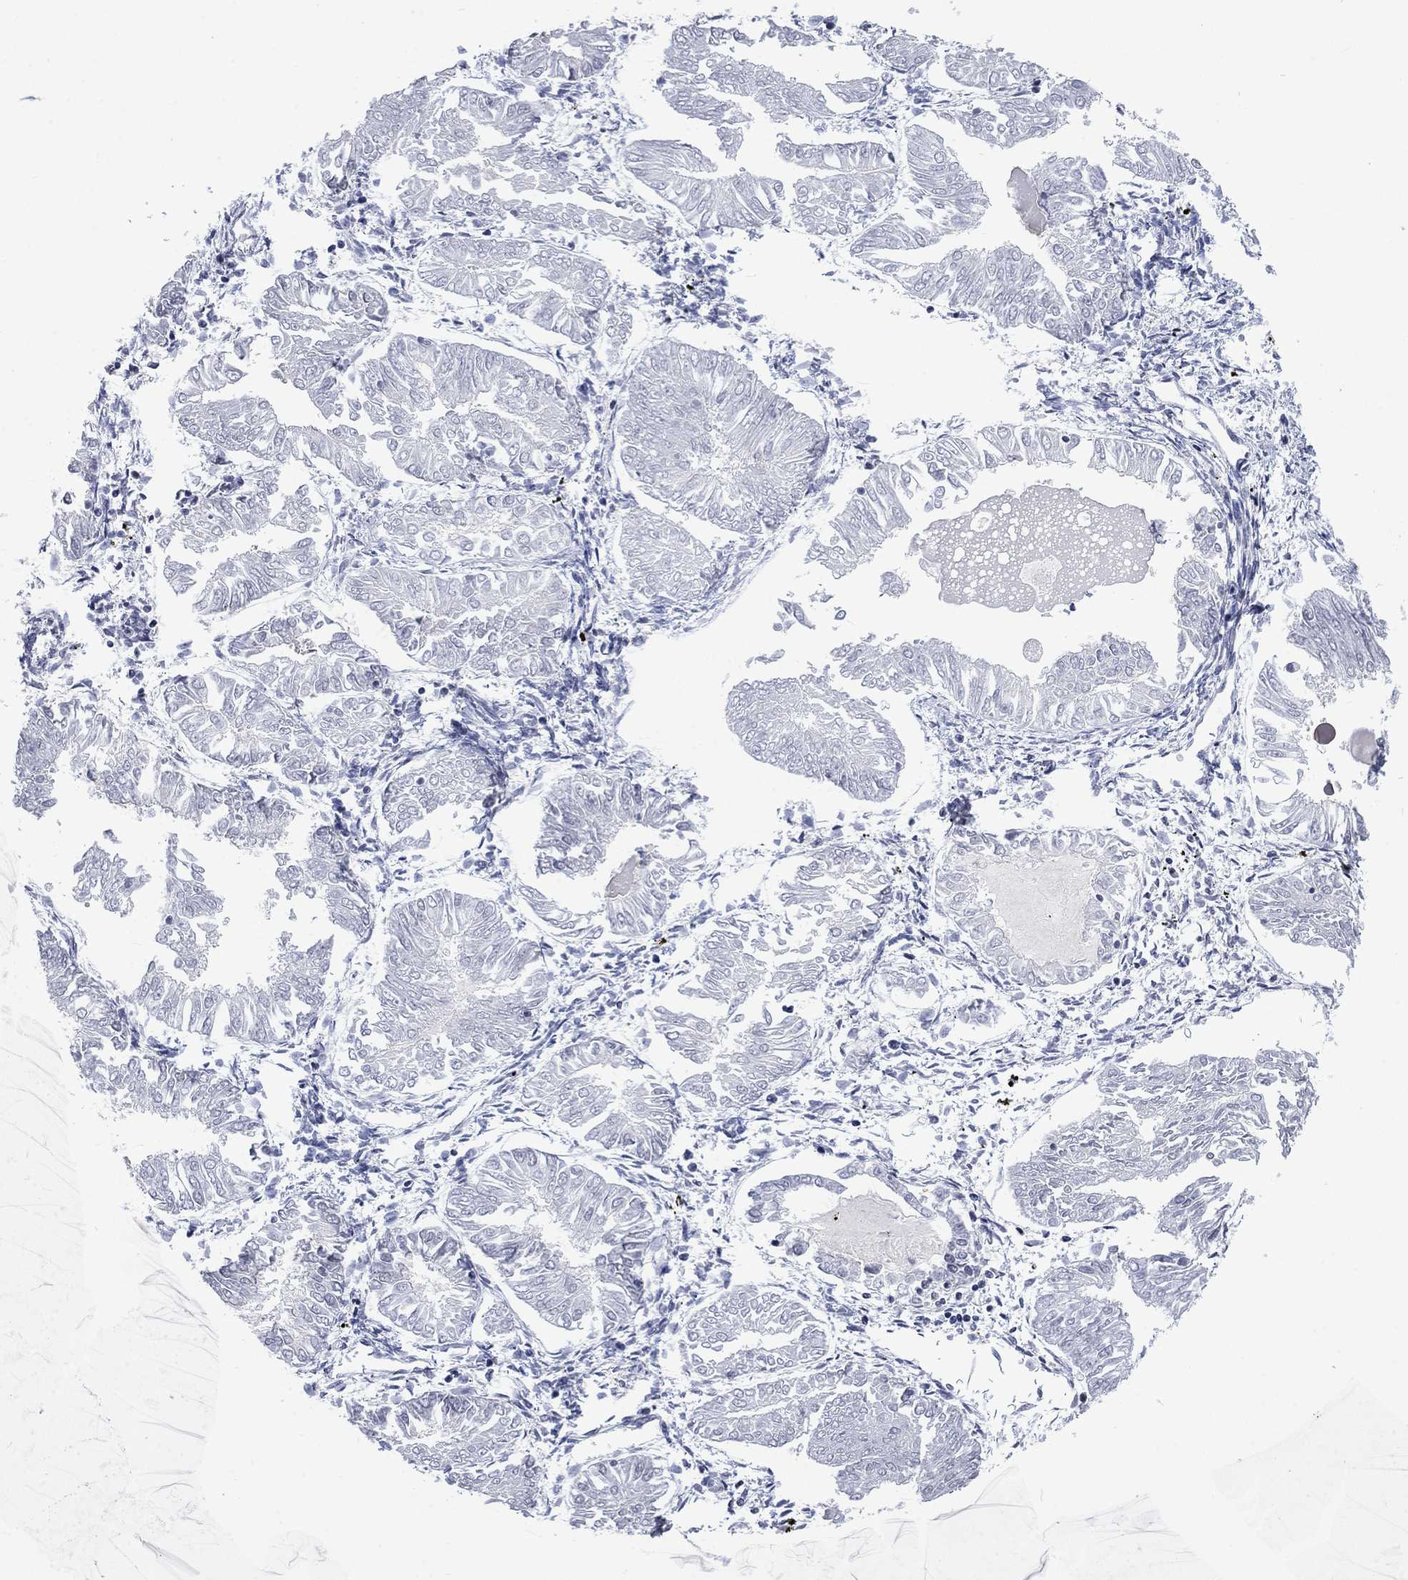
{"staining": {"intensity": "negative", "quantity": "none", "location": "none"}, "tissue": "endometrial cancer", "cell_type": "Tumor cells", "image_type": "cancer", "snomed": [{"axis": "morphology", "description": "Adenocarcinoma, NOS"}, {"axis": "topography", "description": "Endometrium"}], "caption": "Protein analysis of endometrial adenocarcinoma exhibits no significant staining in tumor cells. (Stains: DAB (3,3'-diaminobenzidine) immunohistochemistry with hematoxylin counter stain, Microscopy: brightfield microscopy at high magnification).", "gene": "HCFC1", "patient": {"sex": "female", "age": 53}}